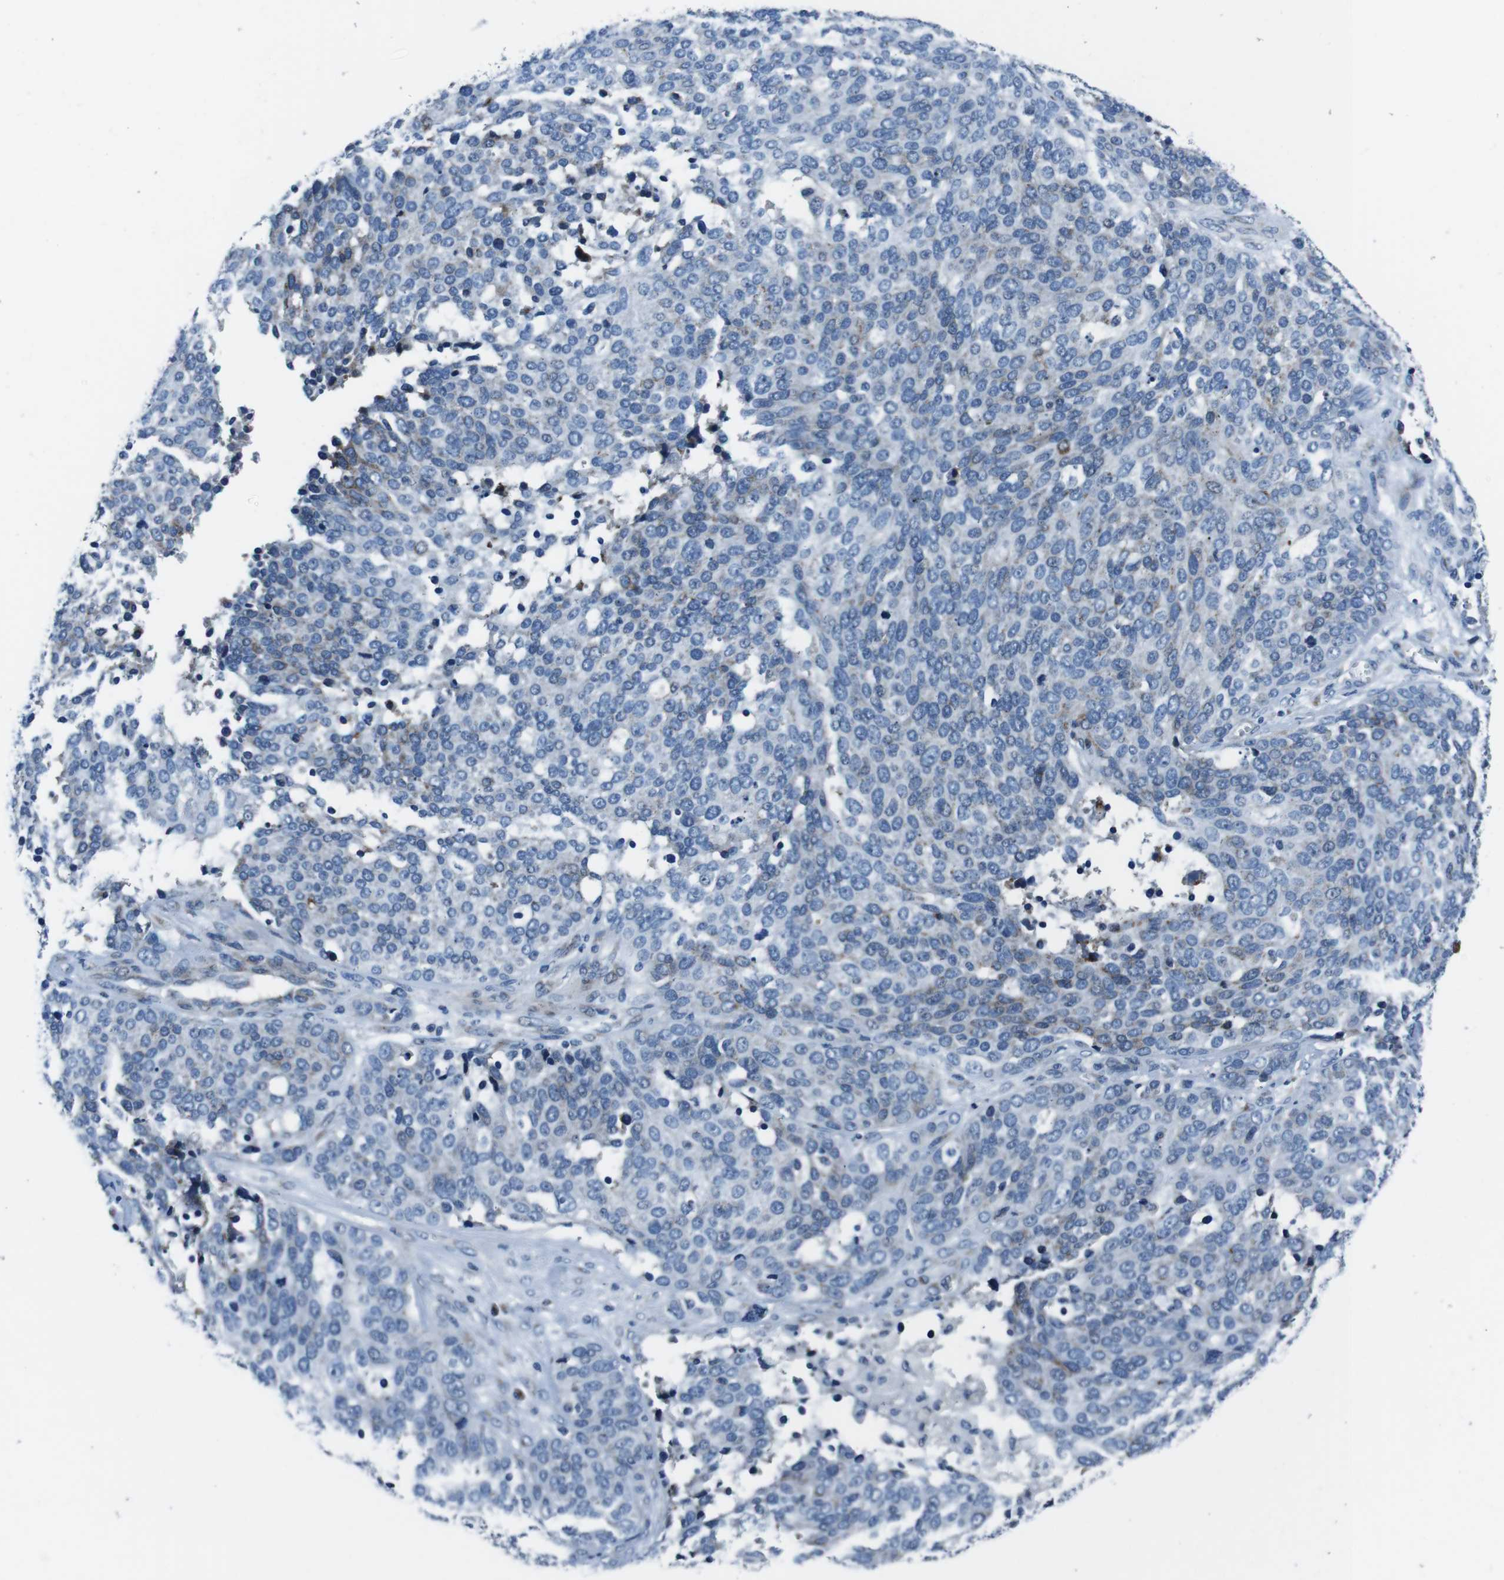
{"staining": {"intensity": "negative", "quantity": "none", "location": "none"}, "tissue": "ovarian cancer", "cell_type": "Tumor cells", "image_type": "cancer", "snomed": [{"axis": "morphology", "description": "Cystadenocarcinoma, serous, NOS"}, {"axis": "topography", "description": "Ovary"}], "caption": "Tumor cells are negative for protein expression in human ovarian cancer. (DAB immunohistochemistry (IHC) with hematoxylin counter stain).", "gene": "NUCB2", "patient": {"sex": "female", "age": 44}}